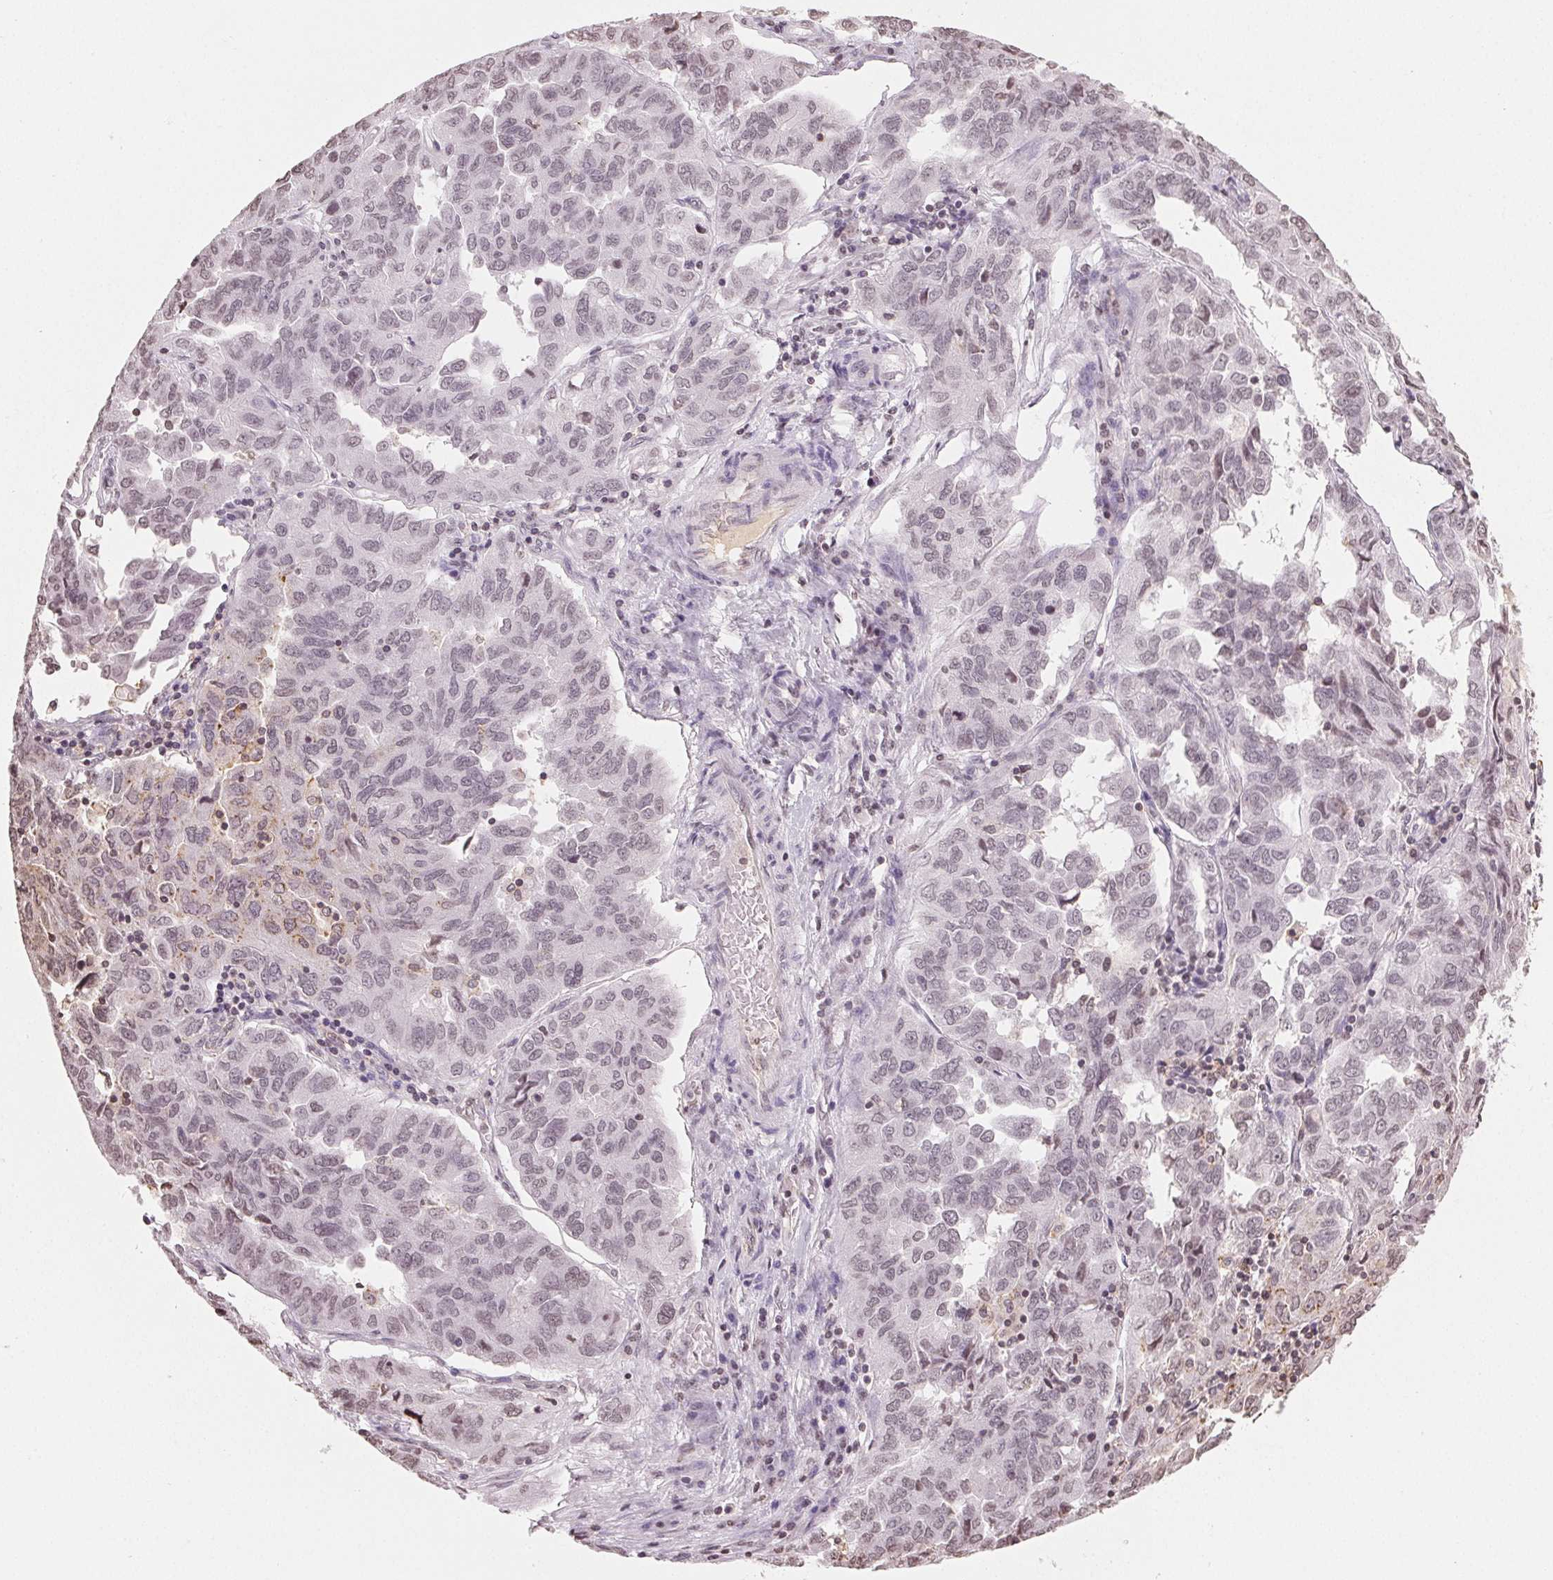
{"staining": {"intensity": "negative", "quantity": "none", "location": "none"}, "tissue": "ovarian cancer", "cell_type": "Tumor cells", "image_type": "cancer", "snomed": [{"axis": "morphology", "description": "Cystadenocarcinoma, serous, NOS"}, {"axis": "topography", "description": "Ovary"}], "caption": "Tumor cells show no significant expression in ovarian serous cystadenocarcinoma.", "gene": "TBP", "patient": {"sex": "female", "age": 64}}